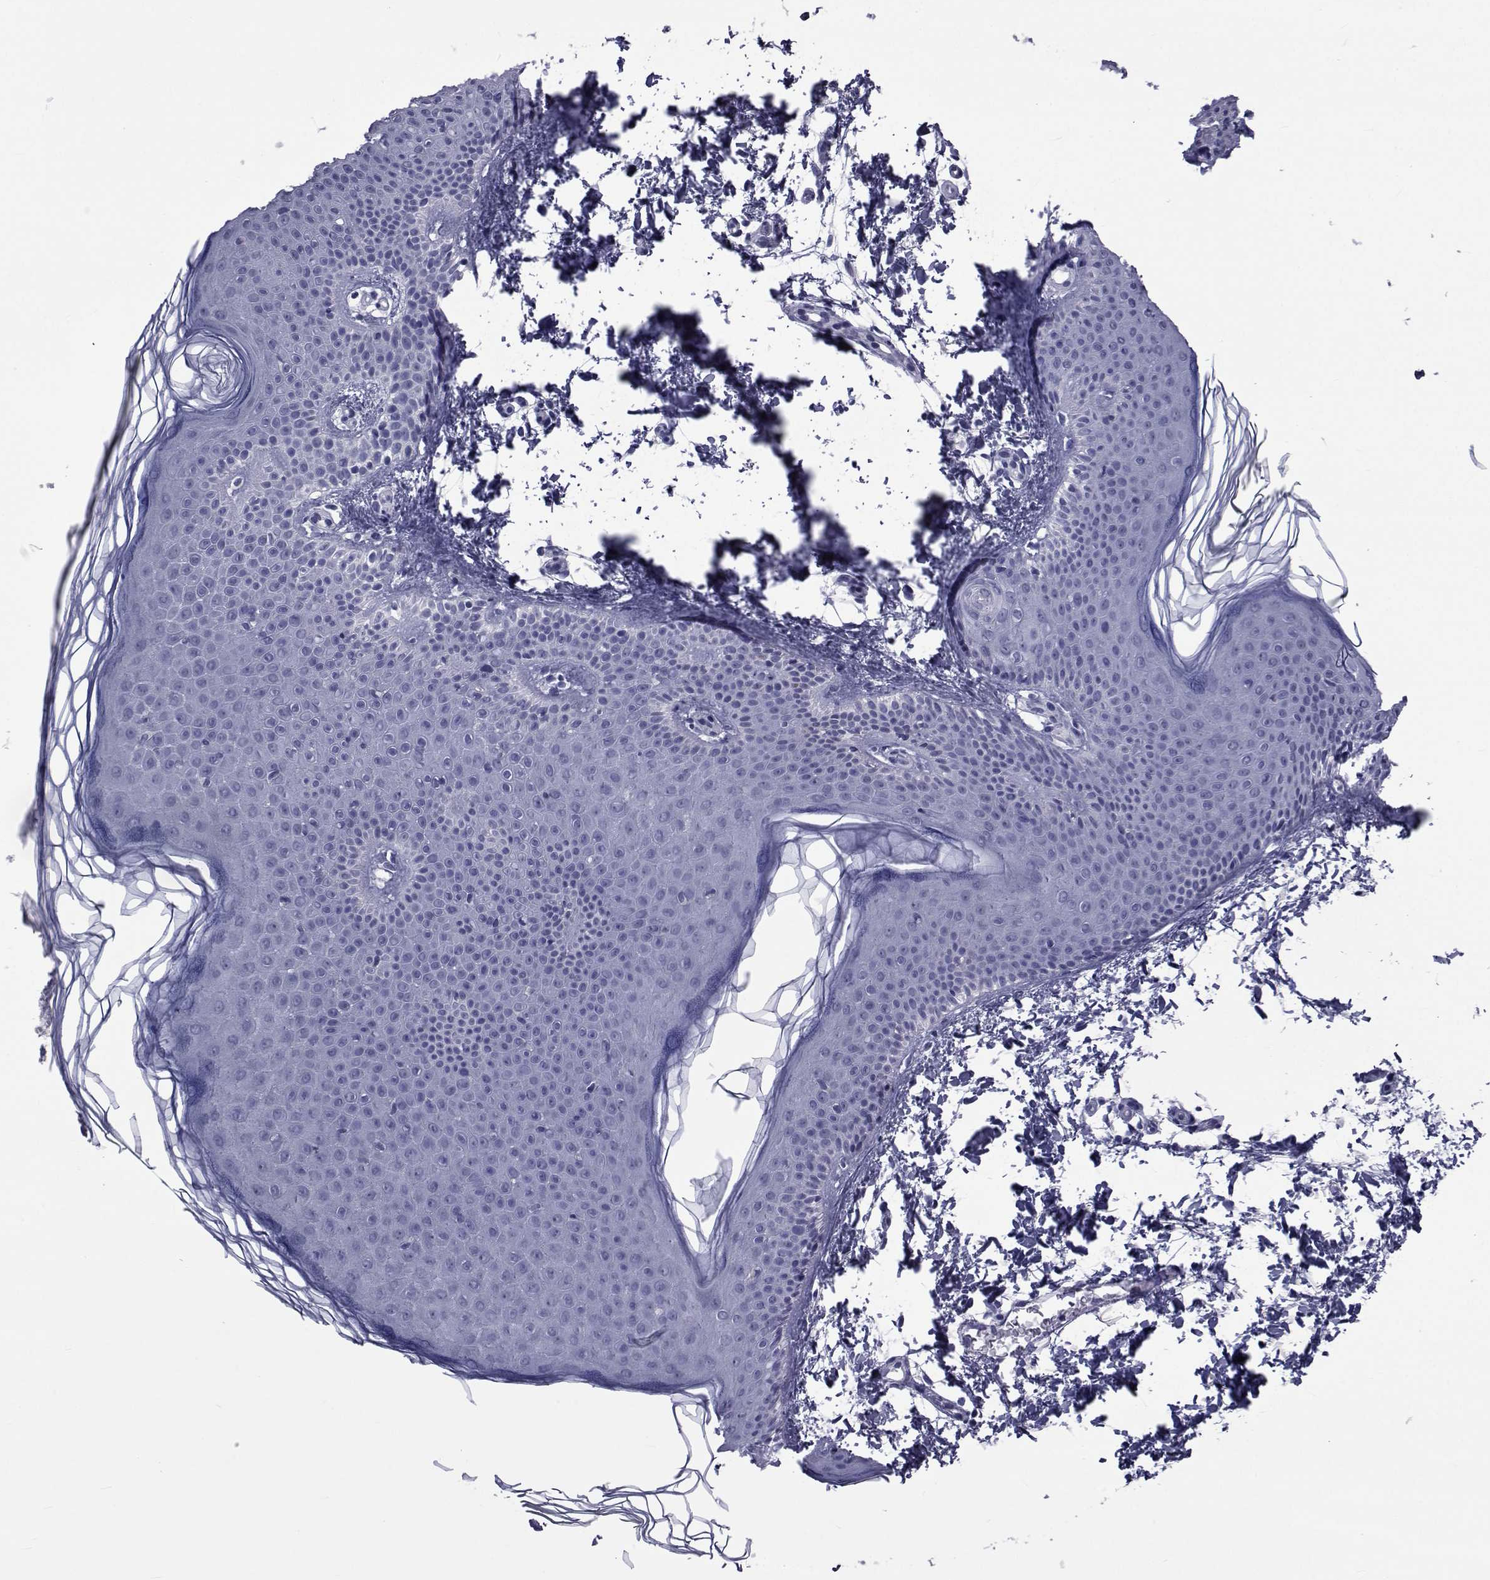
{"staining": {"intensity": "negative", "quantity": "none", "location": "none"}, "tissue": "skin", "cell_type": "Fibroblasts", "image_type": "normal", "snomed": [{"axis": "morphology", "description": "Normal tissue, NOS"}, {"axis": "topography", "description": "Skin"}], "caption": "Human skin stained for a protein using immunohistochemistry (IHC) exhibits no positivity in fibroblasts.", "gene": "GKAP1", "patient": {"sex": "female", "age": 62}}